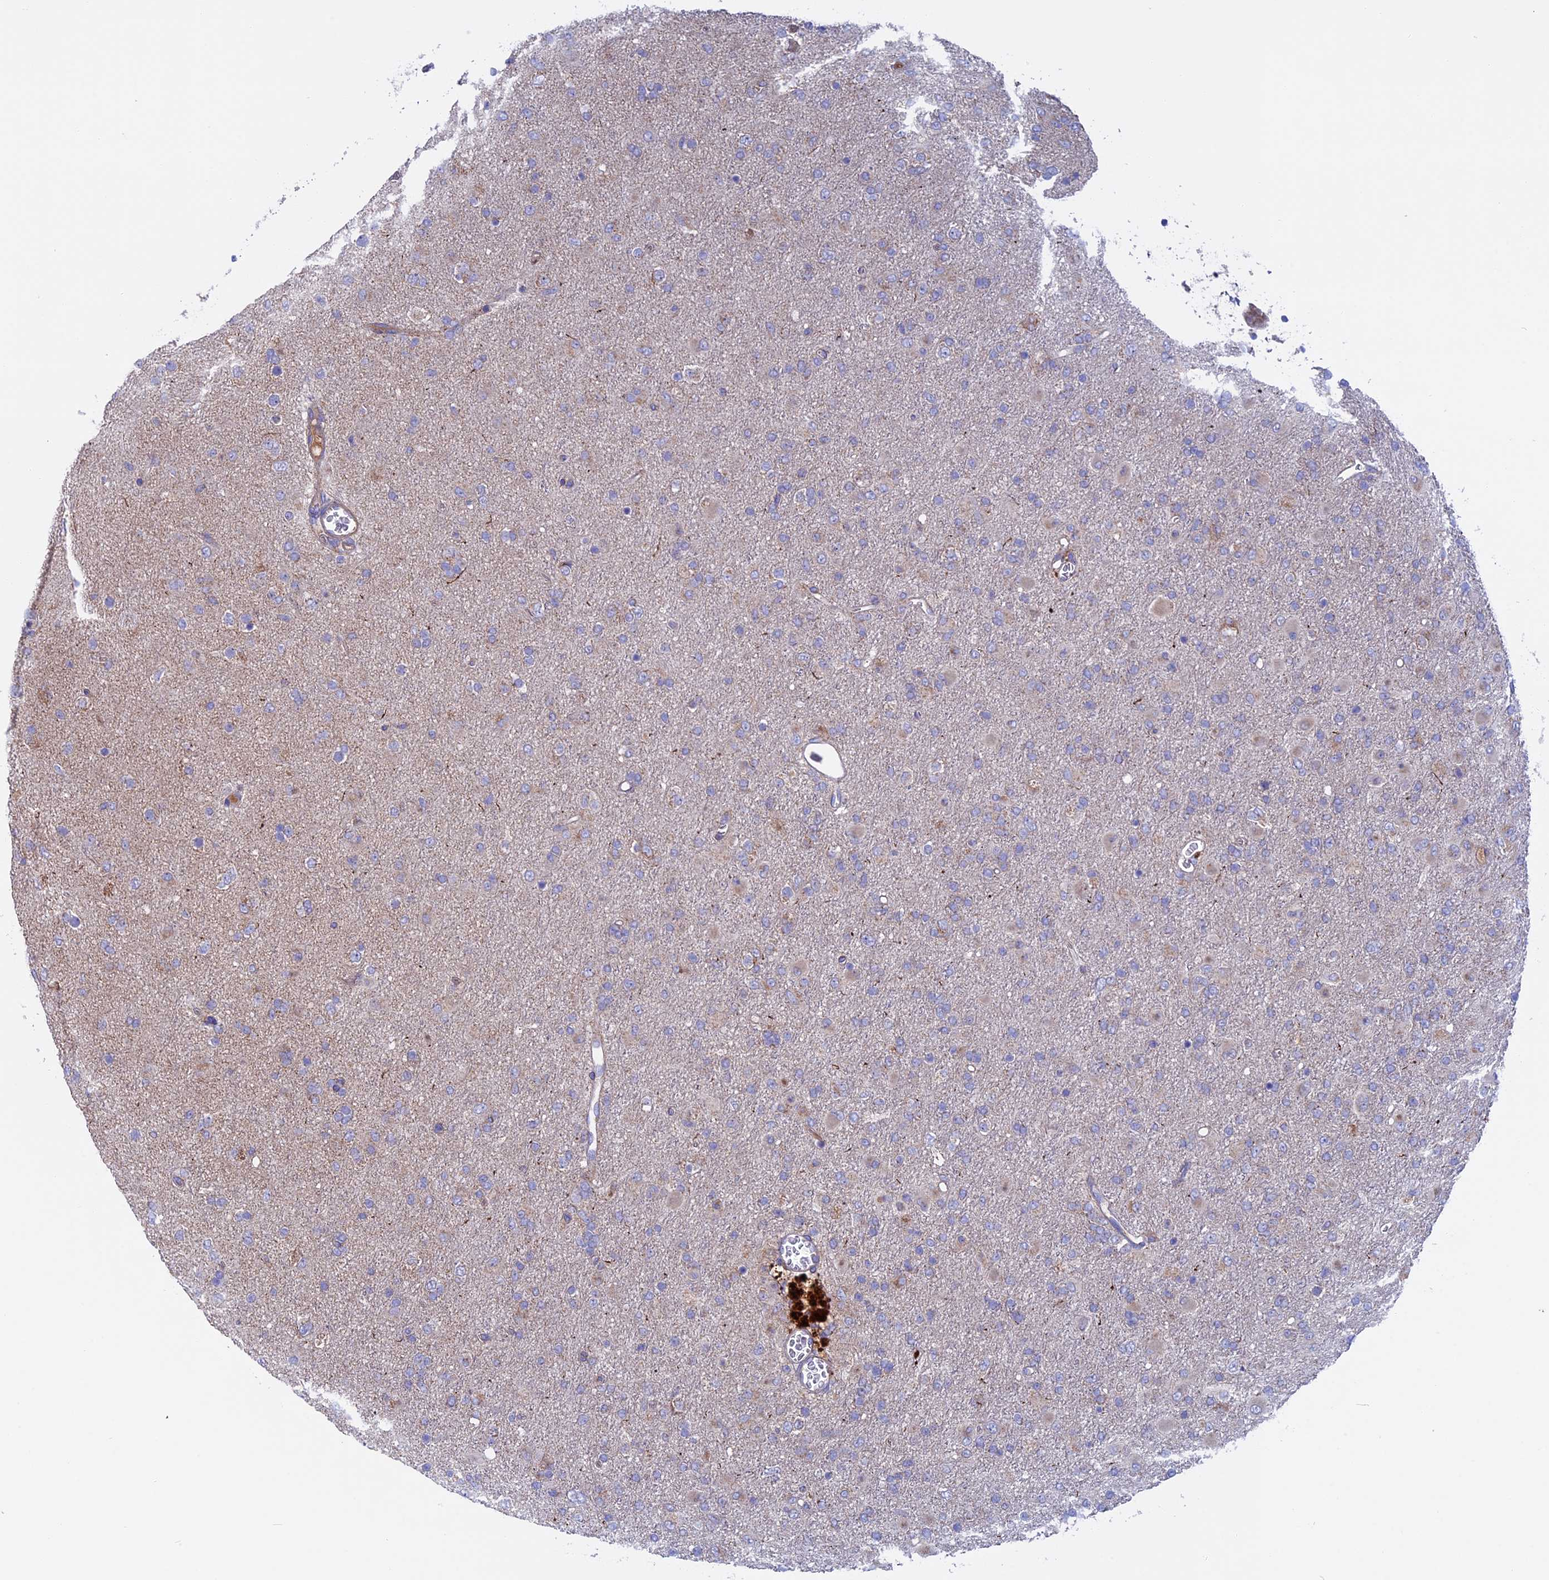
{"staining": {"intensity": "negative", "quantity": "none", "location": "none"}, "tissue": "glioma", "cell_type": "Tumor cells", "image_type": "cancer", "snomed": [{"axis": "morphology", "description": "Glioma, malignant, Low grade"}, {"axis": "topography", "description": "Brain"}], "caption": "The immunohistochemistry micrograph has no significant expression in tumor cells of low-grade glioma (malignant) tissue.", "gene": "SLC15A5", "patient": {"sex": "male", "age": 65}}